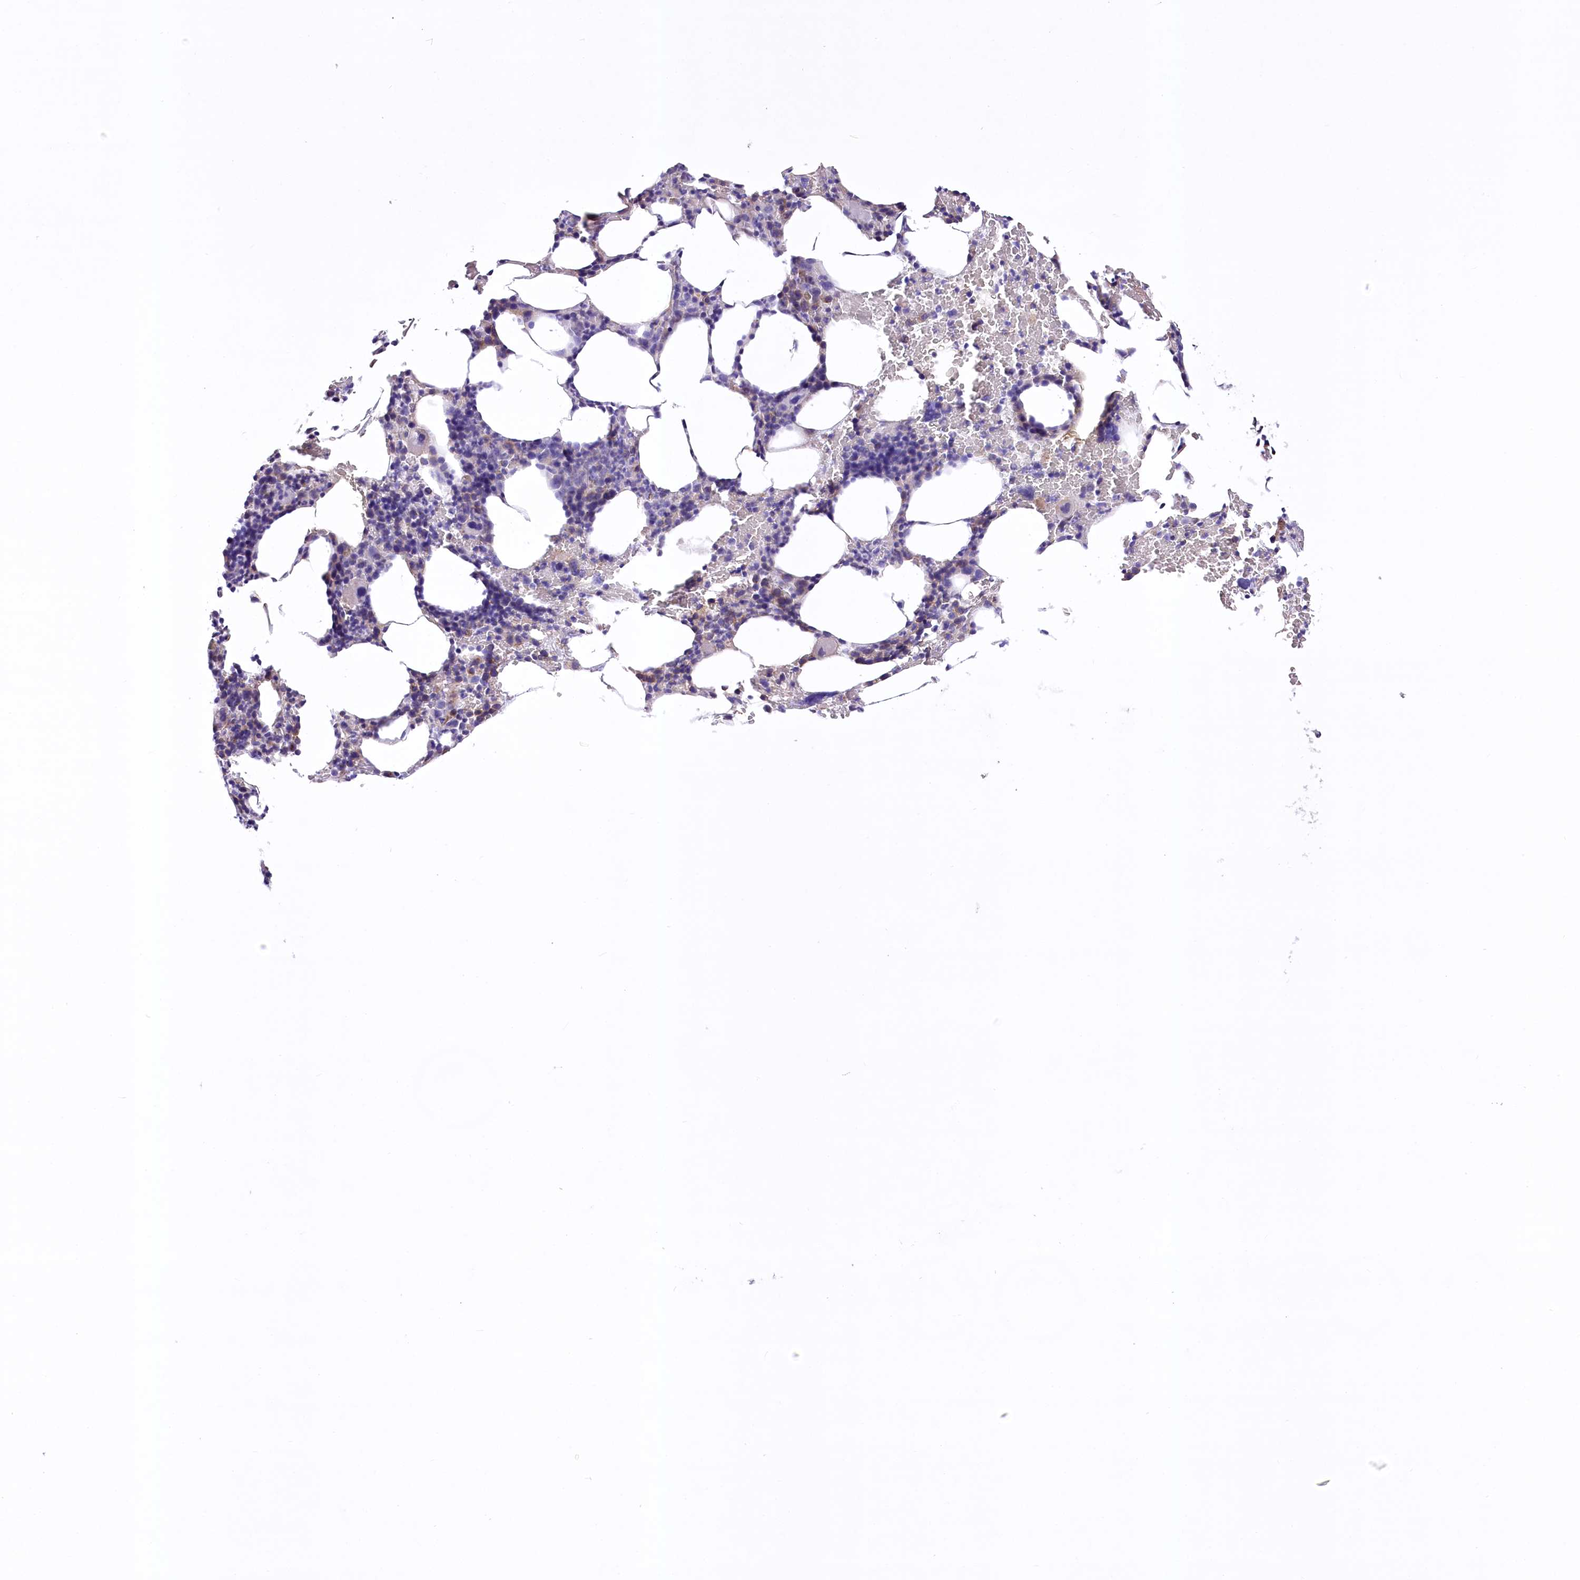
{"staining": {"intensity": "moderate", "quantity": "<25%", "location": "cytoplasmic/membranous"}, "tissue": "bone marrow", "cell_type": "Hematopoietic cells", "image_type": "normal", "snomed": [{"axis": "morphology", "description": "Normal tissue, NOS"}, {"axis": "topography", "description": "Bone marrow"}], "caption": "The image demonstrates staining of unremarkable bone marrow, revealing moderate cytoplasmic/membranous protein expression (brown color) within hematopoietic cells.", "gene": "LRRC34", "patient": {"sex": "male", "age": 62}}